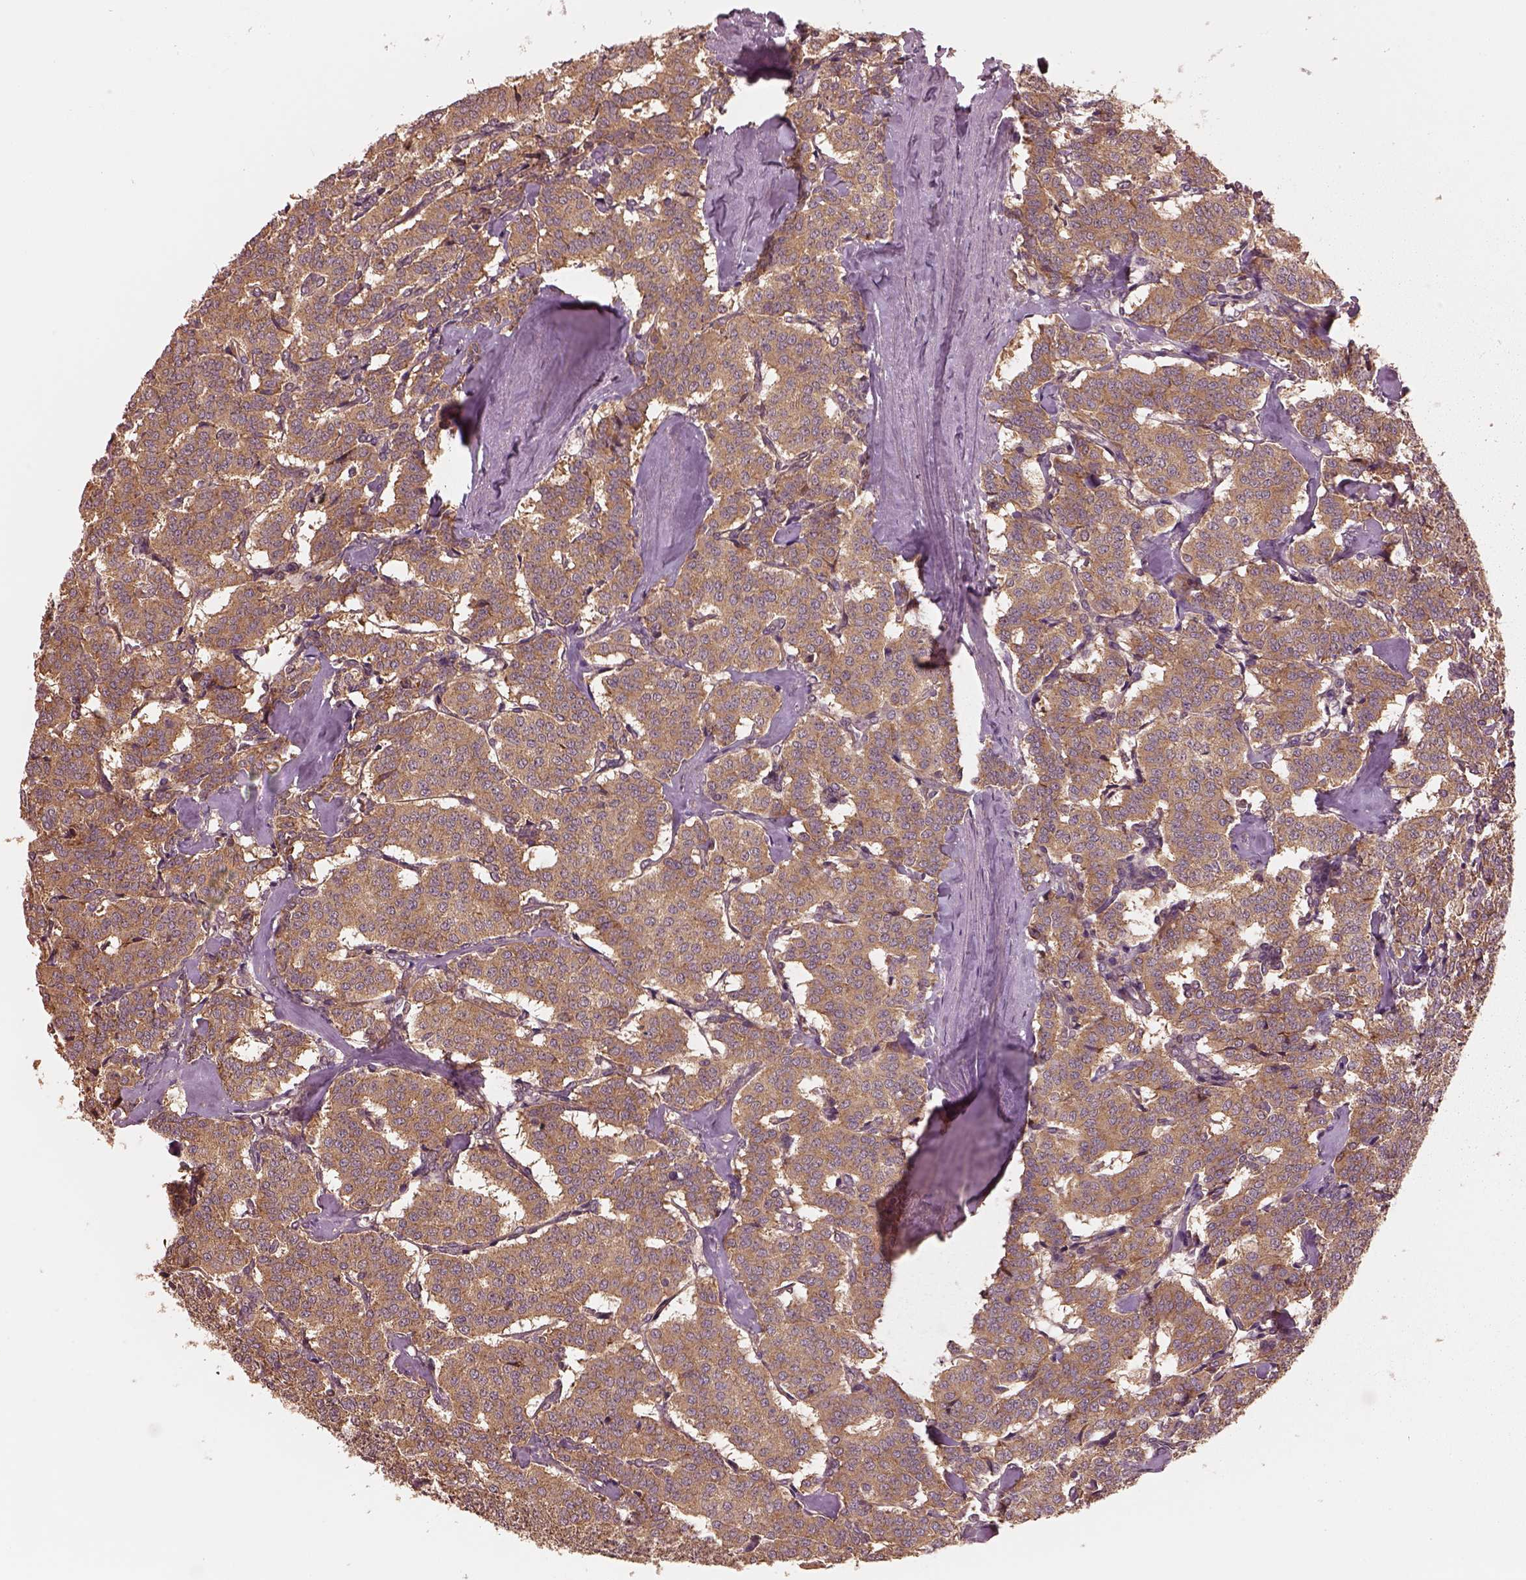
{"staining": {"intensity": "moderate", "quantity": ">75%", "location": "cytoplasmic/membranous"}, "tissue": "carcinoid", "cell_type": "Tumor cells", "image_type": "cancer", "snomed": [{"axis": "morphology", "description": "Carcinoid, malignant, NOS"}, {"axis": "topography", "description": "Lung"}], "caption": "Immunohistochemical staining of carcinoid reveals medium levels of moderate cytoplasmic/membranous staining in about >75% of tumor cells.", "gene": "RPS5", "patient": {"sex": "female", "age": 46}}